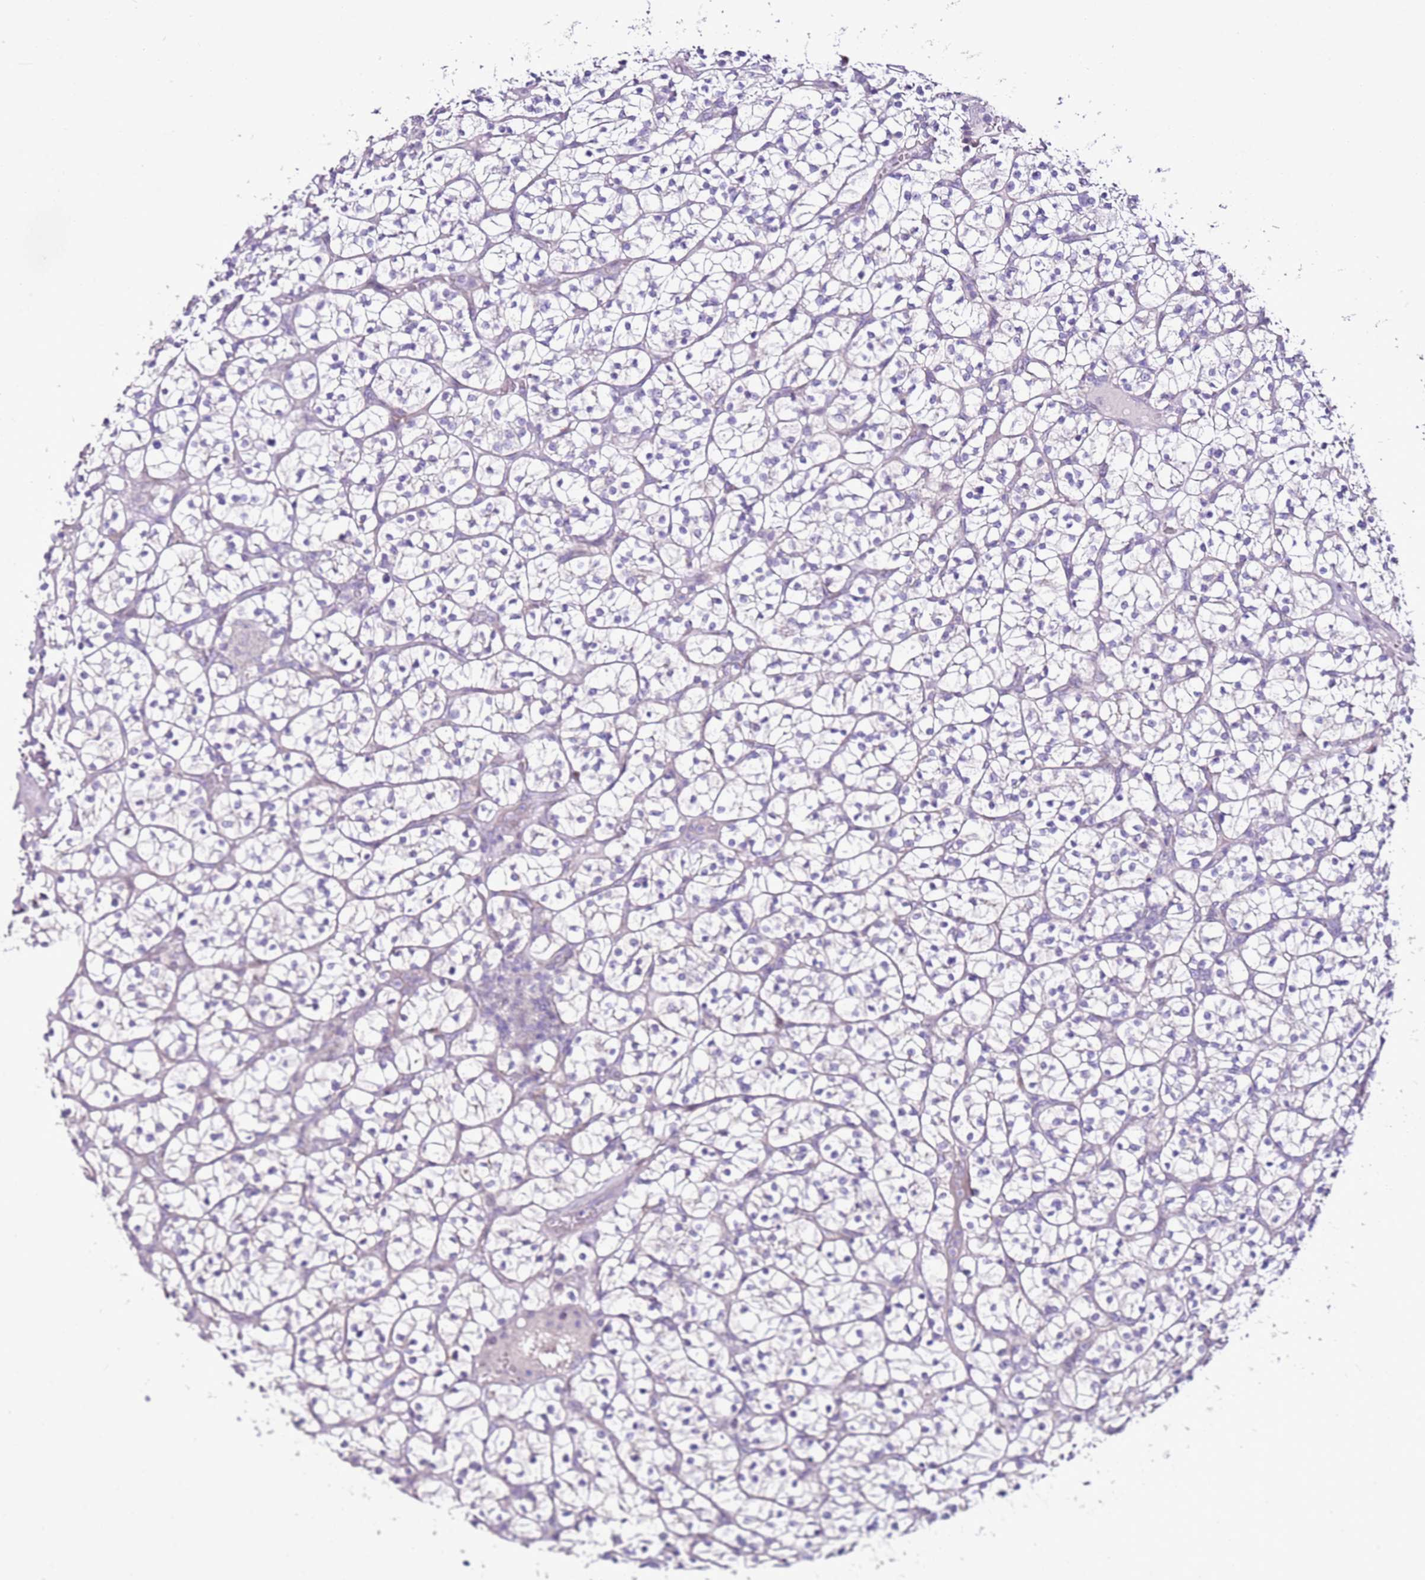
{"staining": {"intensity": "negative", "quantity": "none", "location": "none"}, "tissue": "renal cancer", "cell_type": "Tumor cells", "image_type": "cancer", "snomed": [{"axis": "morphology", "description": "Adenocarcinoma, NOS"}, {"axis": "topography", "description": "Kidney"}], "caption": "This is an immunohistochemistry photomicrograph of renal cancer (adenocarcinoma). There is no positivity in tumor cells.", "gene": "SLC38A5", "patient": {"sex": "female", "age": 64}}